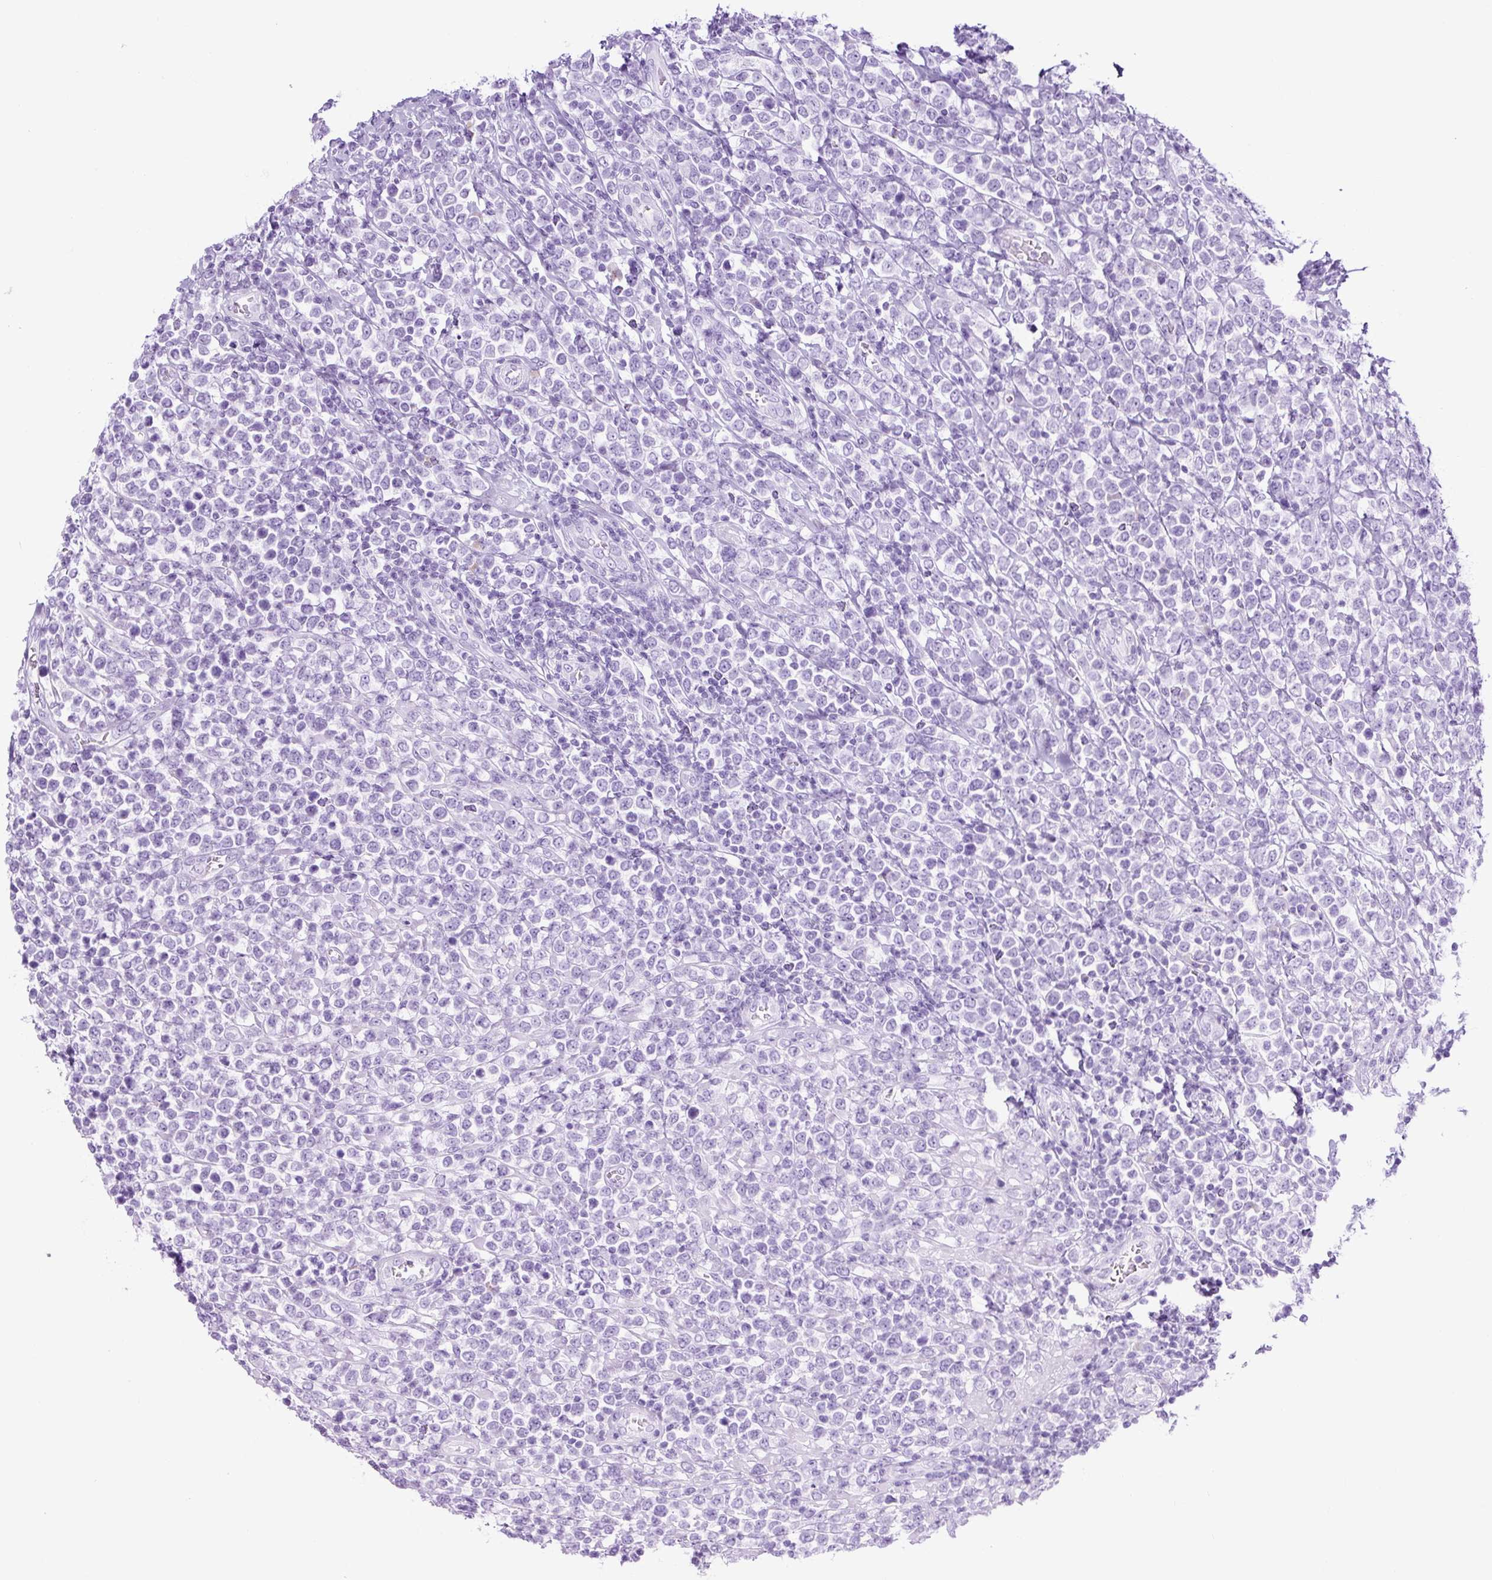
{"staining": {"intensity": "negative", "quantity": "none", "location": "none"}, "tissue": "lymphoma", "cell_type": "Tumor cells", "image_type": "cancer", "snomed": [{"axis": "morphology", "description": "Malignant lymphoma, non-Hodgkin's type, High grade"}, {"axis": "topography", "description": "Soft tissue"}], "caption": "Immunohistochemistry of human lymphoma exhibits no expression in tumor cells. (Stains: DAB (3,3'-diaminobenzidine) IHC with hematoxylin counter stain, Microscopy: brightfield microscopy at high magnification).", "gene": "RNF212B", "patient": {"sex": "female", "age": 56}}